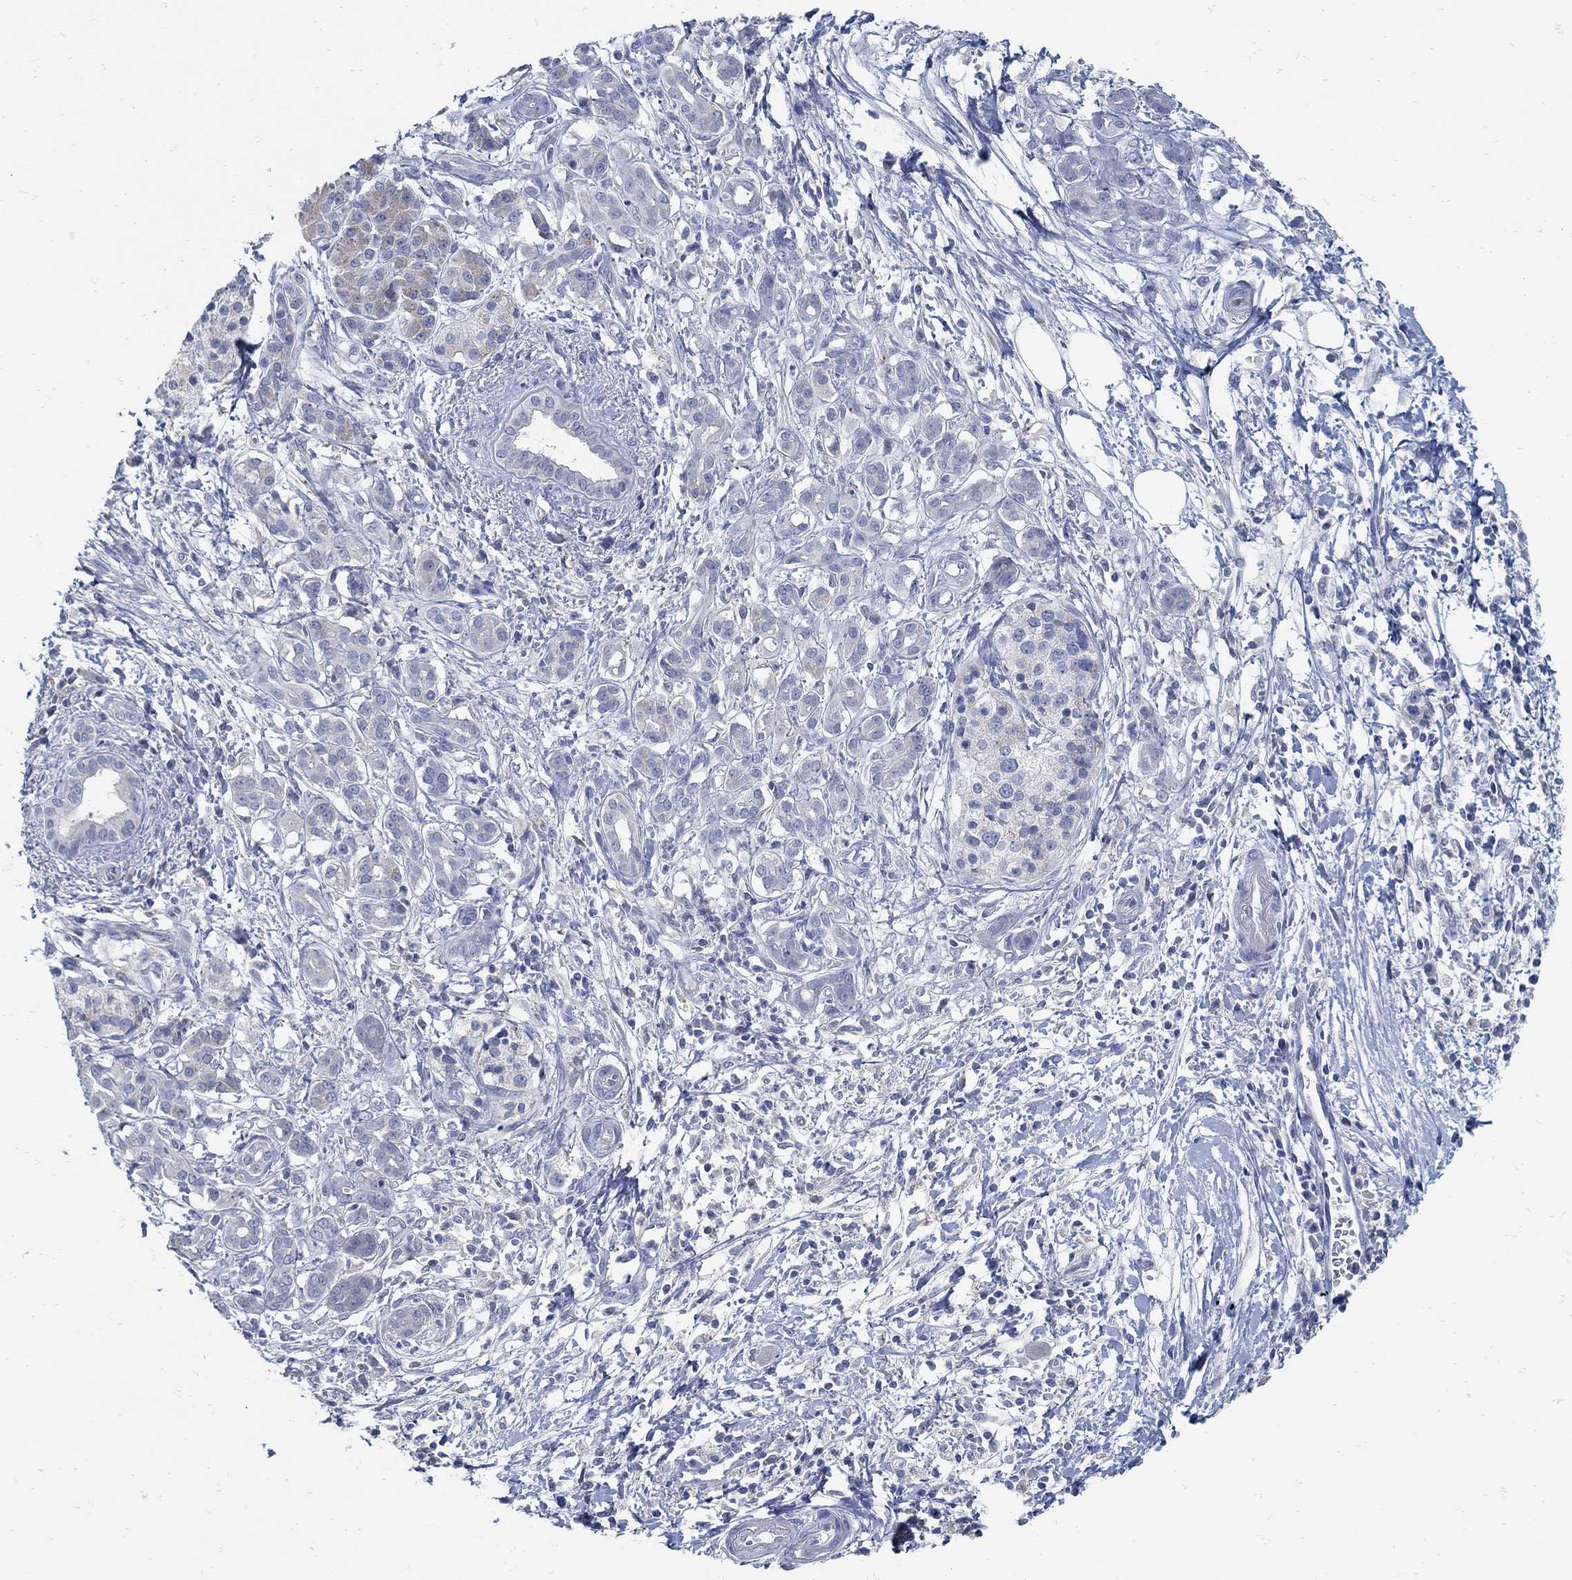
{"staining": {"intensity": "weak", "quantity": "25%-75%", "location": "cytoplasmic/membranous"}, "tissue": "pancreatic cancer", "cell_type": "Tumor cells", "image_type": "cancer", "snomed": [{"axis": "morphology", "description": "Adenocarcinoma, NOS"}, {"axis": "topography", "description": "Pancreas"}], "caption": "Immunohistochemistry (DAB) staining of pancreatic adenocarcinoma reveals weak cytoplasmic/membranous protein positivity in about 25%-75% of tumor cells. (brown staining indicates protein expression, while blue staining denotes nuclei).", "gene": "ZFAND4", "patient": {"sex": "male", "age": 72}}